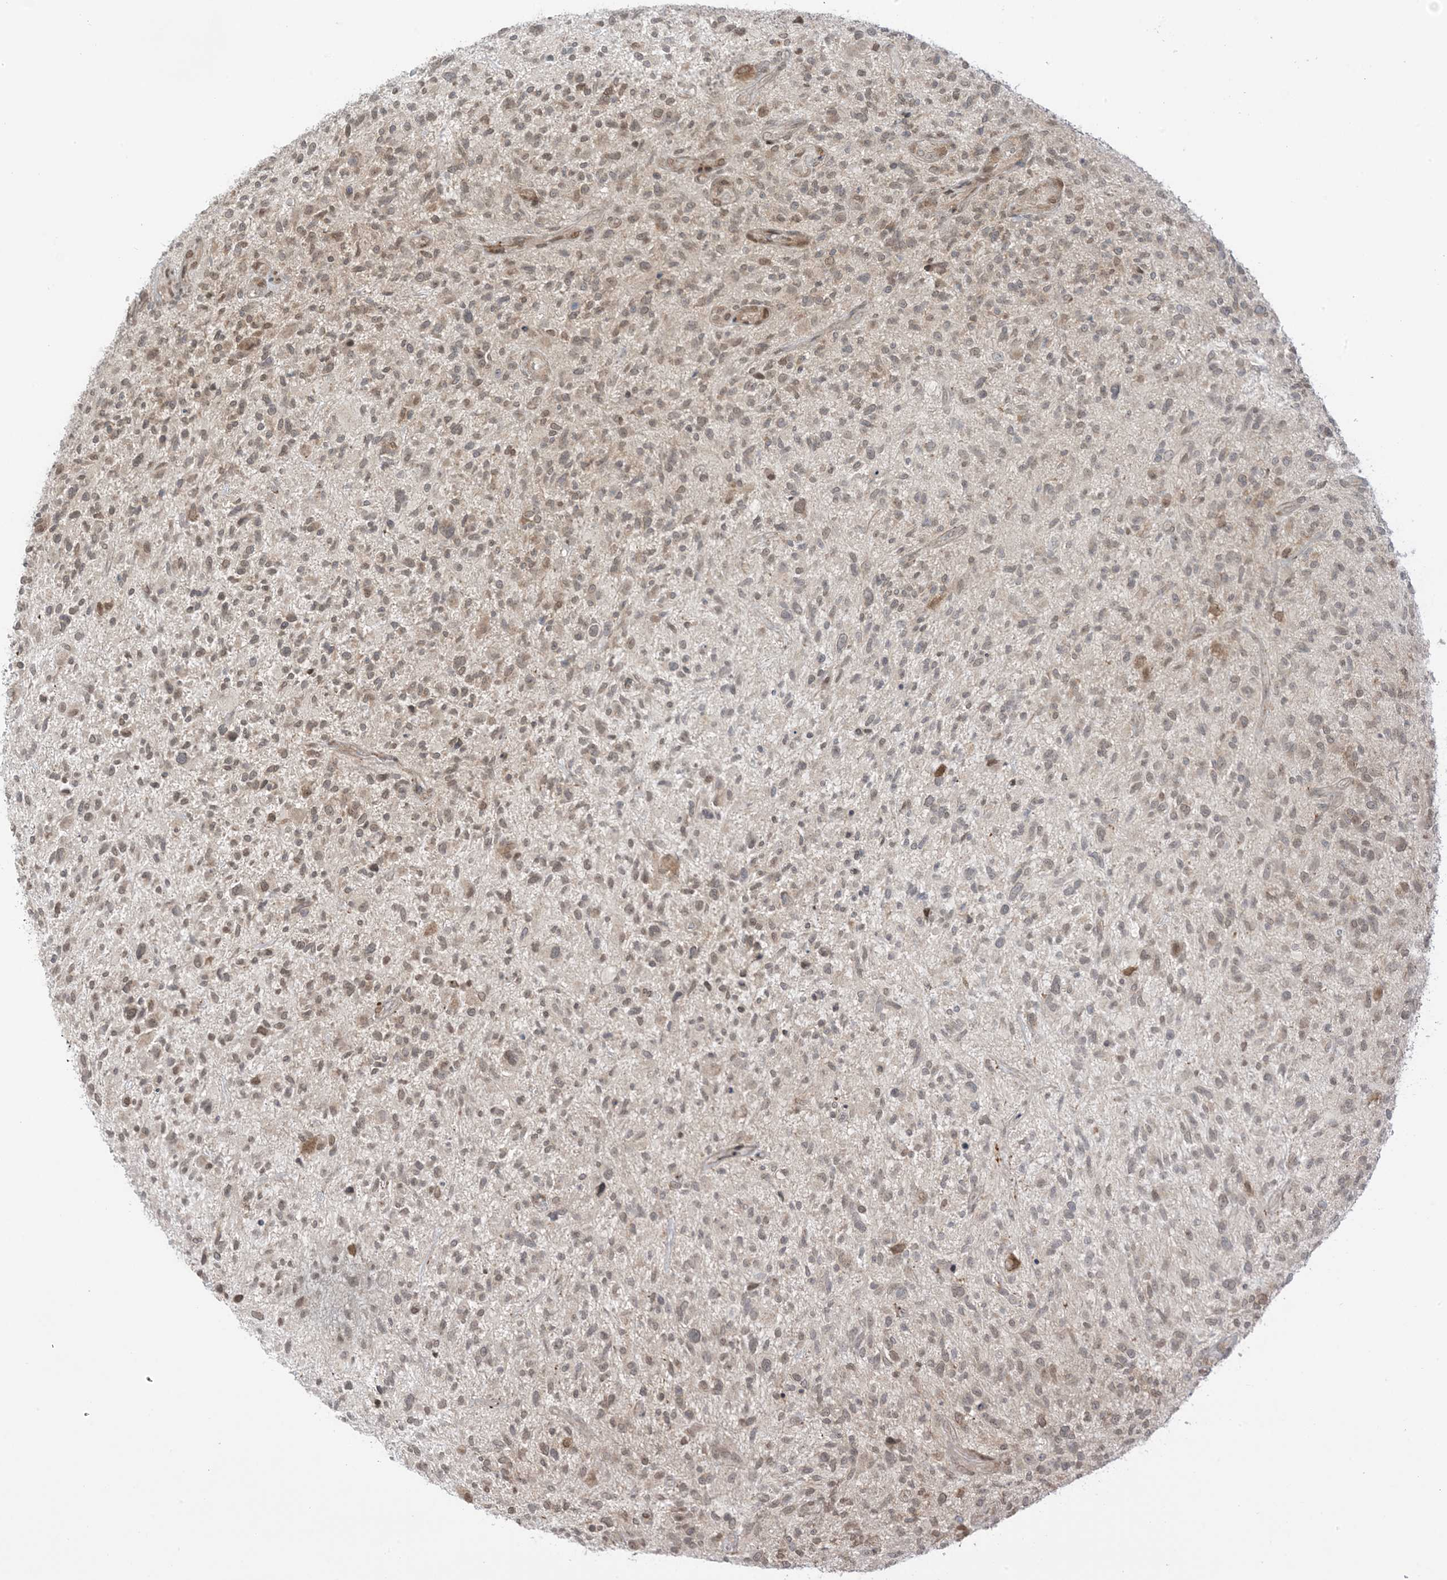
{"staining": {"intensity": "weak", "quantity": "25%-75%", "location": "cytoplasmic/membranous,nuclear"}, "tissue": "glioma", "cell_type": "Tumor cells", "image_type": "cancer", "snomed": [{"axis": "morphology", "description": "Glioma, malignant, High grade"}, {"axis": "topography", "description": "Brain"}], "caption": "Immunohistochemistry of human glioma displays low levels of weak cytoplasmic/membranous and nuclear expression in about 25%-75% of tumor cells.", "gene": "UBE2E2", "patient": {"sex": "male", "age": 47}}